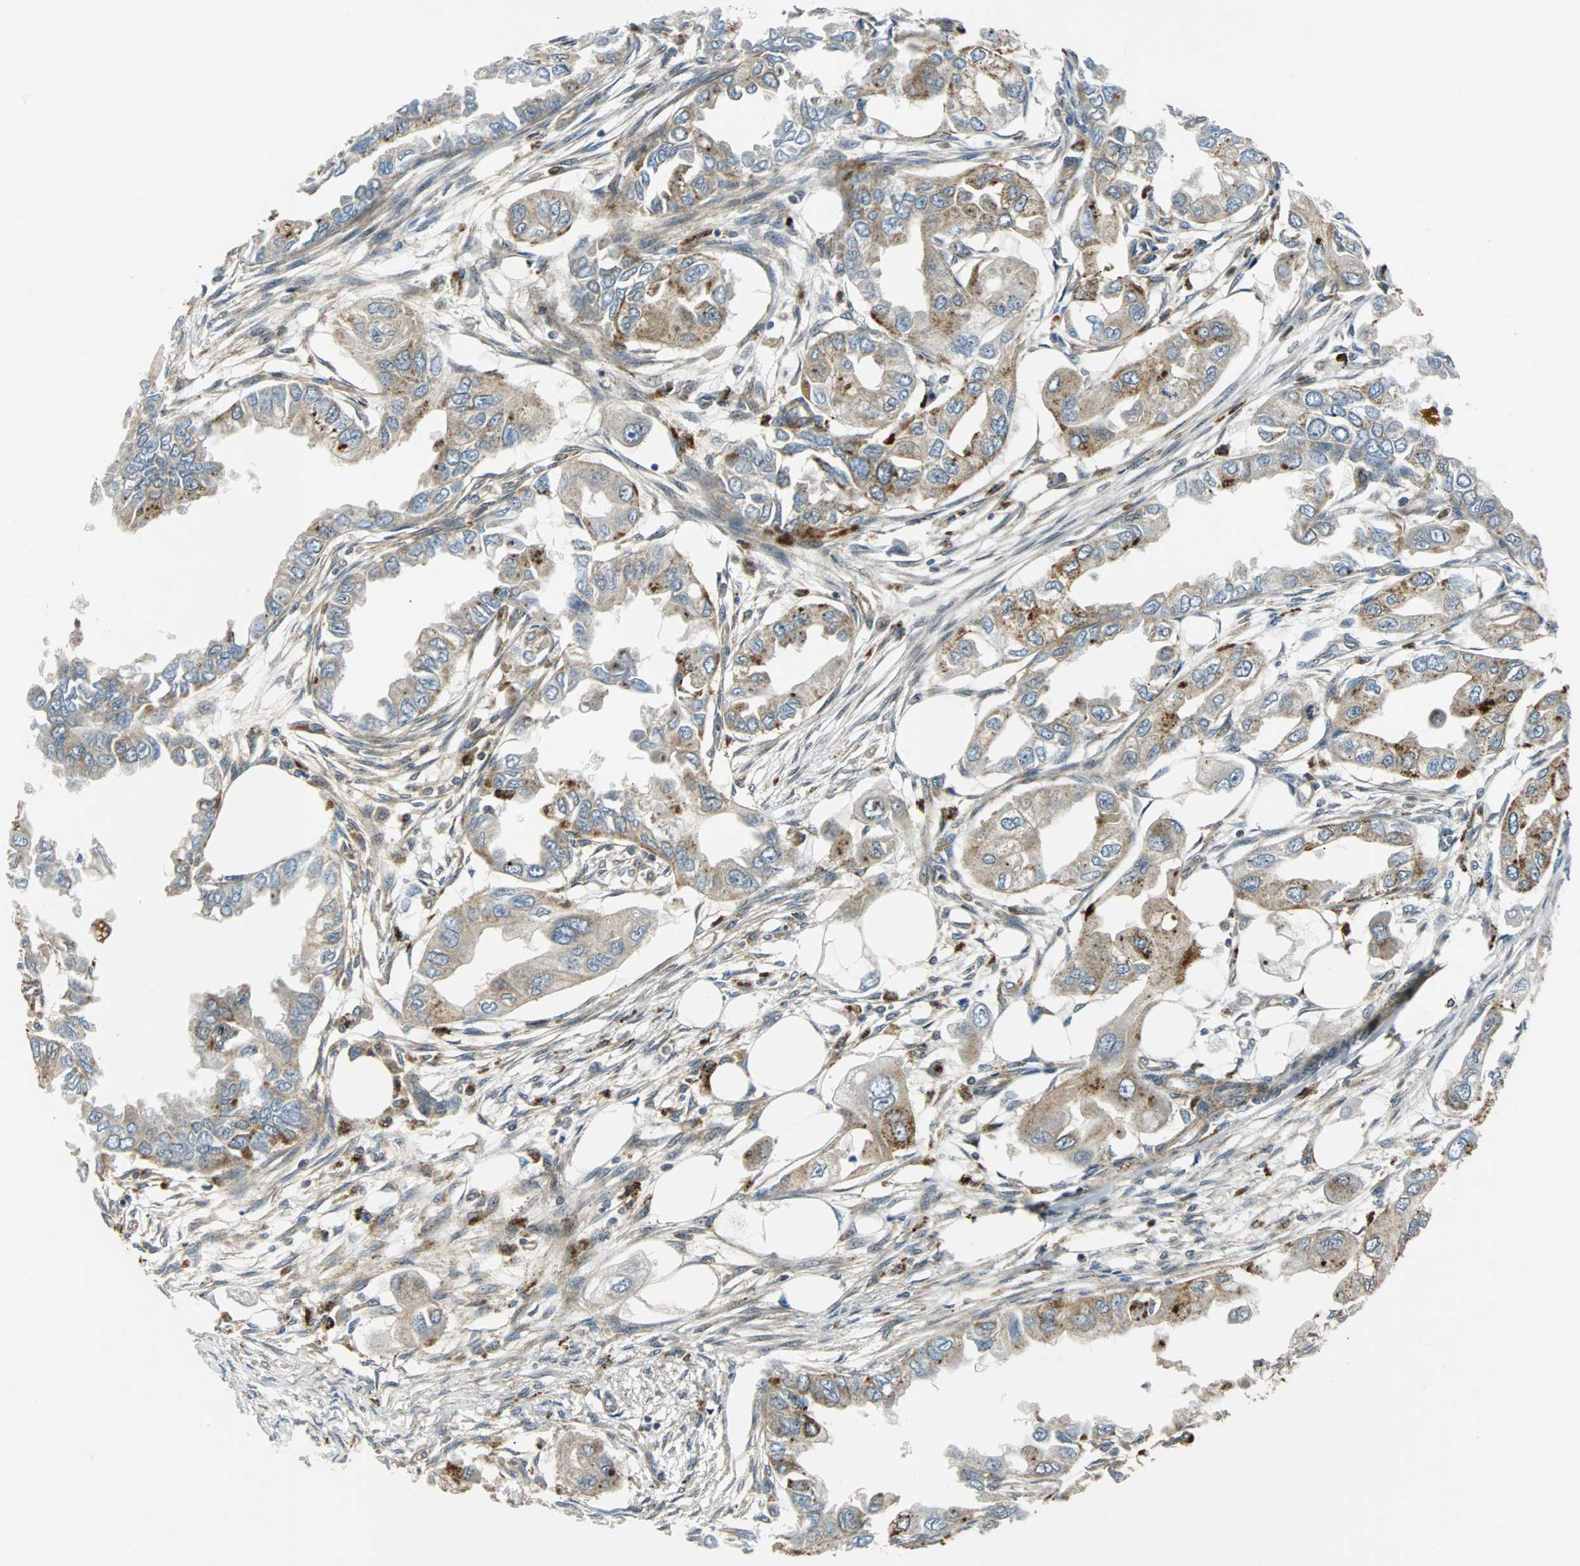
{"staining": {"intensity": "moderate", "quantity": ">75%", "location": "cytoplasmic/membranous"}, "tissue": "endometrial cancer", "cell_type": "Tumor cells", "image_type": "cancer", "snomed": [{"axis": "morphology", "description": "Adenocarcinoma, NOS"}, {"axis": "topography", "description": "Endometrium"}], "caption": "Protein staining shows moderate cytoplasmic/membranous positivity in approximately >75% of tumor cells in endometrial cancer (adenocarcinoma). Nuclei are stained in blue.", "gene": "RELA", "patient": {"sex": "female", "age": 67}}